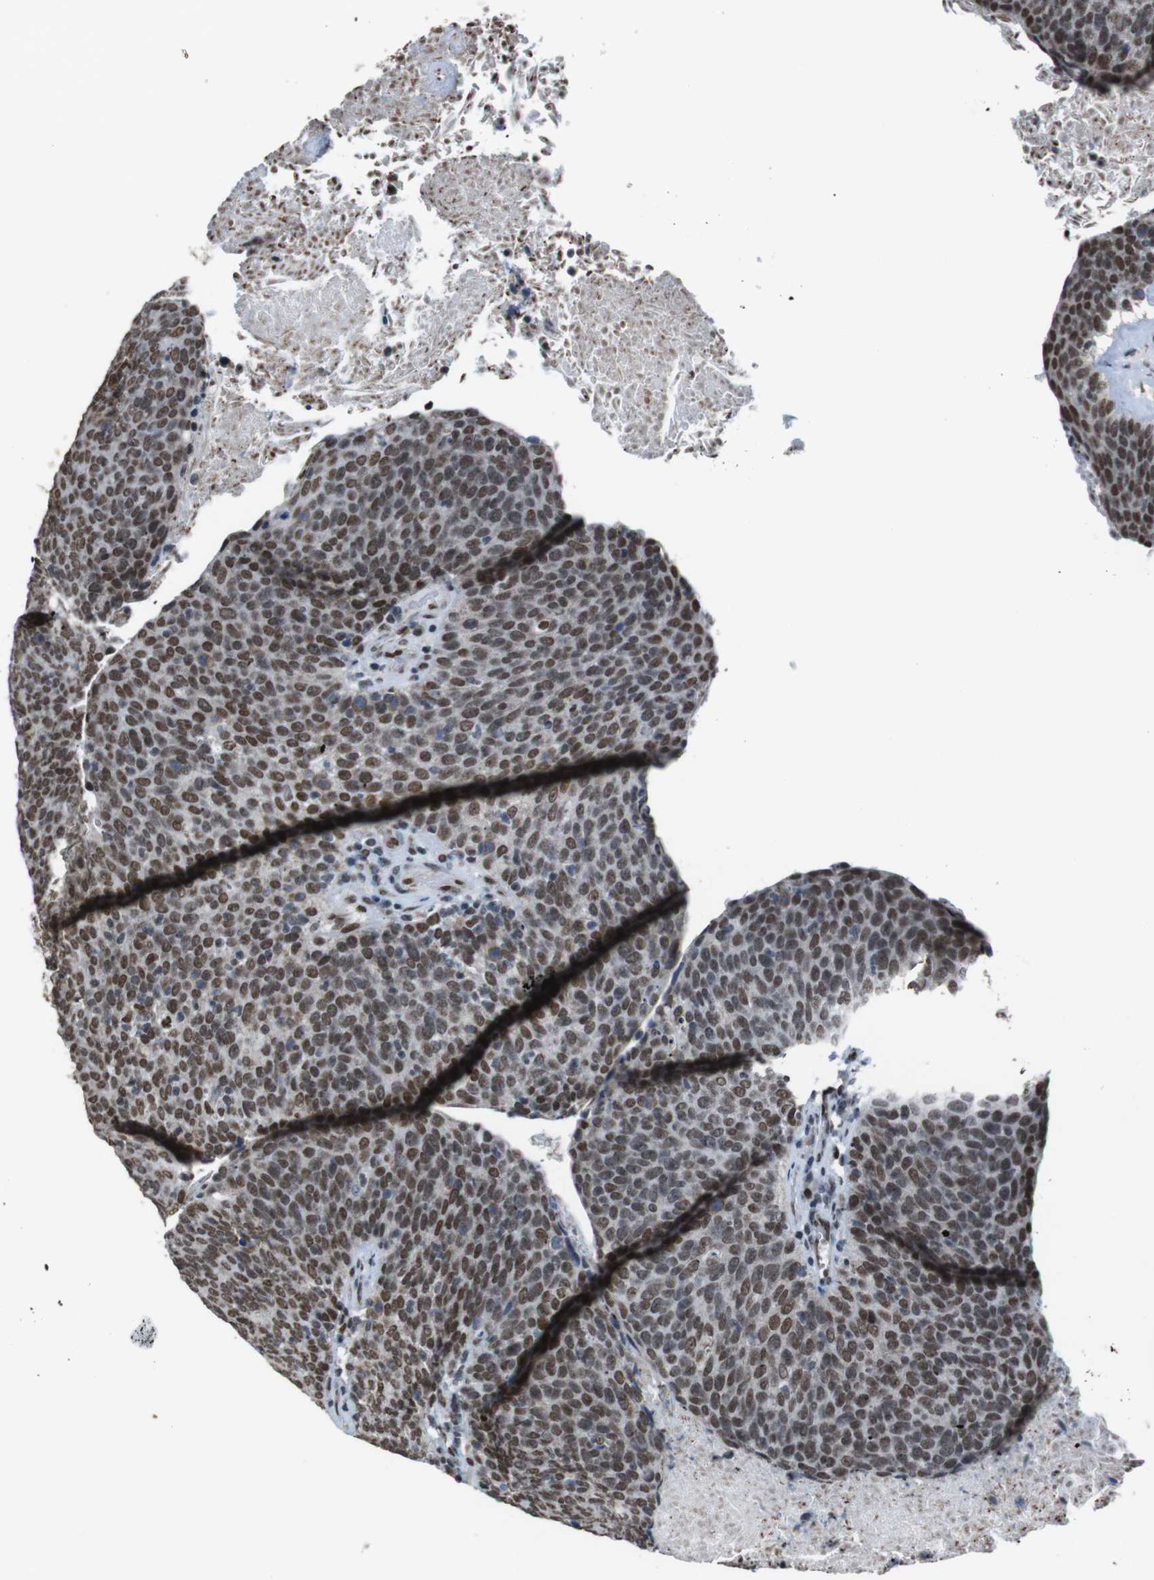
{"staining": {"intensity": "moderate", "quantity": ">75%", "location": "nuclear"}, "tissue": "head and neck cancer", "cell_type": "Tumor cells", "image_type": "cancer", "snomed": [{"axis": "morphology", "description": "Squamous cell carcinoma, NOS"}, {"axis": "morphology", "description": "Squamous cell carcinoma, metastatic, NOS"}, {"axis": "topography", "description": "Lymph node"}, {"axis": "topography", "description": "Head-Neck"}], "caption": "A high-resolution histopathology image shows immunohistochemistry staining of head and neck cancer, which demonstrates moderate nuclear expression in approximately >75% of tumor cells.", "gene": "ROMO1", "patient": {"sex": "male", "age": 62}}